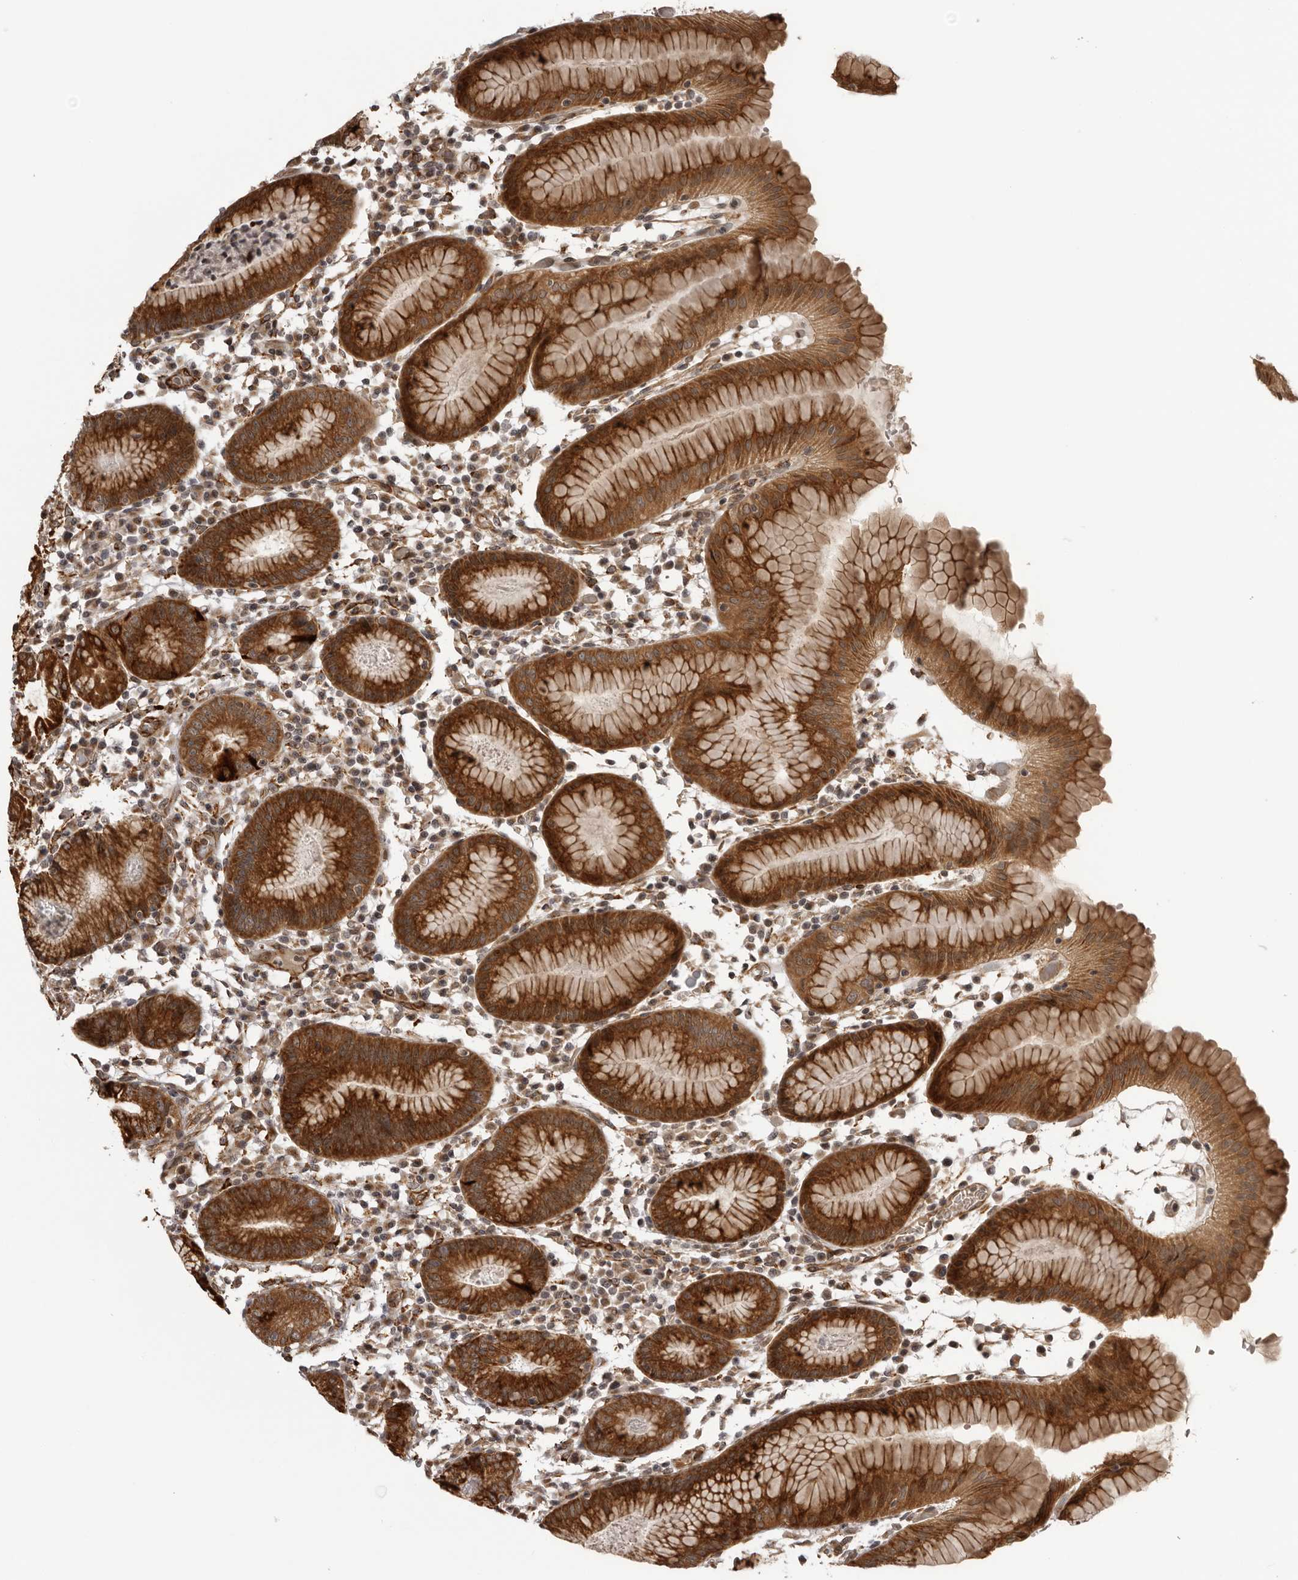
{"staining": {"intensity": "strong", "quantity": "25%-75%", "location": "cytoplasmic/membranous"}, "tissue": "stomach", "cell_type": "Glandular cells", "image_type": "normal", "snomed": [{"axis": "morphology", "description": "Normal tissue, NOS"}, {"axis": "topography", "description": "Stomach"}, {"axis": "topography", "description": "Stomach, lower"}], "caption": "Immunohistochemistry of unremarkable human stomach reveals high levels of strong cytoplasmic/membranous positivity in approximately 25%-75% of glandular cells.", "gene": "DNAH14", "patient": {"sex": "female", "age": 75}}